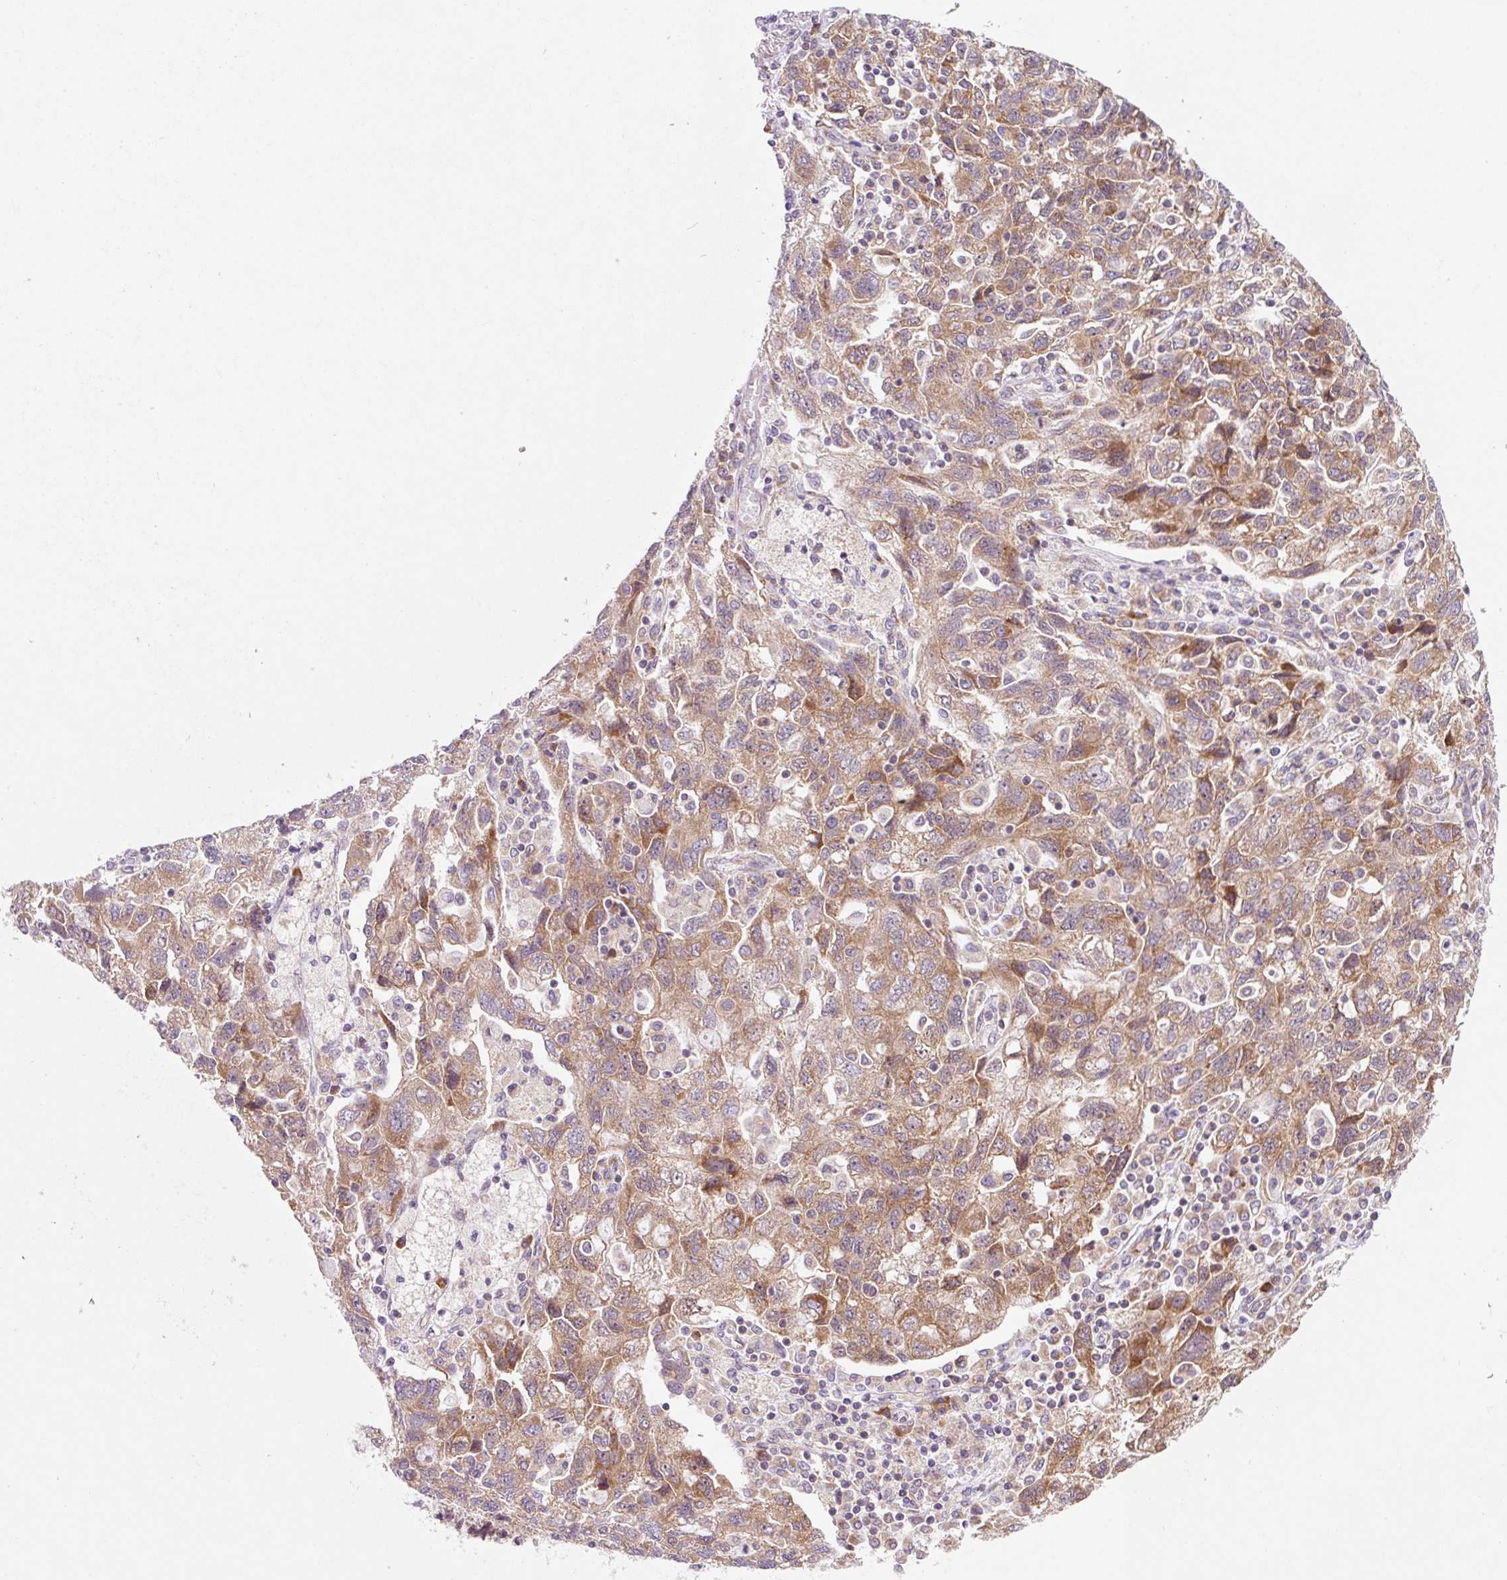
{"staining": {"intensity": "moderate", "quantity": ">75%", "location": "cytoplasmic/membranous"}, "tissue": "ovarian cancer", "cell_type": "Tumor cells", "image_type": "cancer", "snomed": [{"axis": "morphology", "description": "Carcinoma, NOS"}, {"axis": "morphology", "description": "Cystadenocarcinoma, serous, NOS"}, {"axis": "topography", "description": "Ovary"}], "caption": "This image reveals immunohistochemistry (IHC) staining of ovarian carcinoma, with medium moderate cytoplasmic/membranous positivity in about >75% of tumor cells.", "gene": "RPL41", "patient": {"sex": "female", "age": 69}}